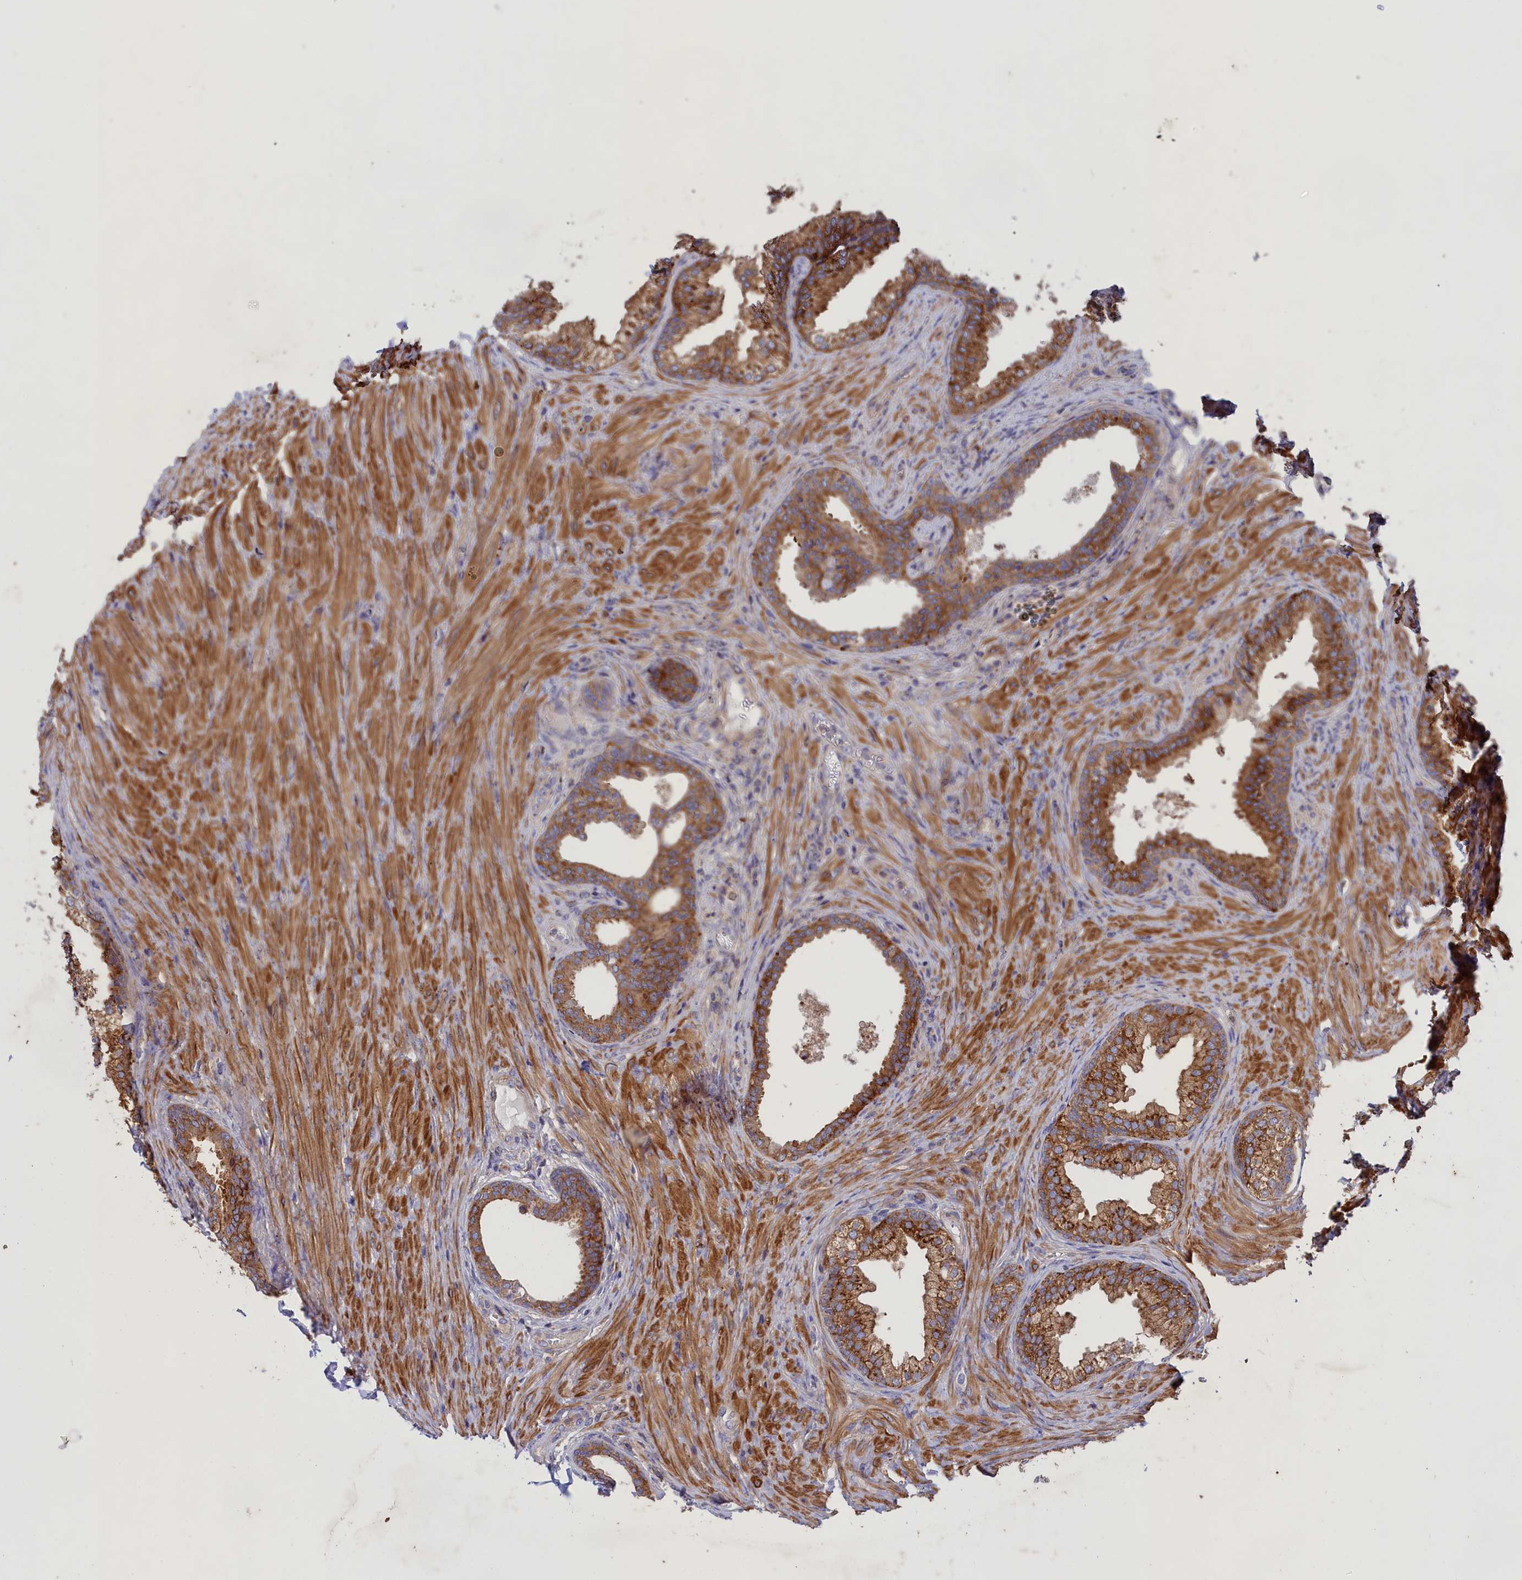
{"staining": {"intensity": "strong", "quantity": ">75%", "location": "cytoplasmic/membranous"}, "tissue": "prostate", "cell_type": "Glandular cells", "image_type": "normal", "snomed": [{"axis": "morphology", "description": "Normal tissue, NOS"}, {"axis": "topography", "description": "Prostate"}], "caption": "Immunohistochemistry (IHC) of benign human prostate exhibits high levels of strong cytoplasmic/membranous positivity in approximately >75% of glandular cells.", "gene": "SCAMP4", "patient": {"sex": "male", "age": 76}}